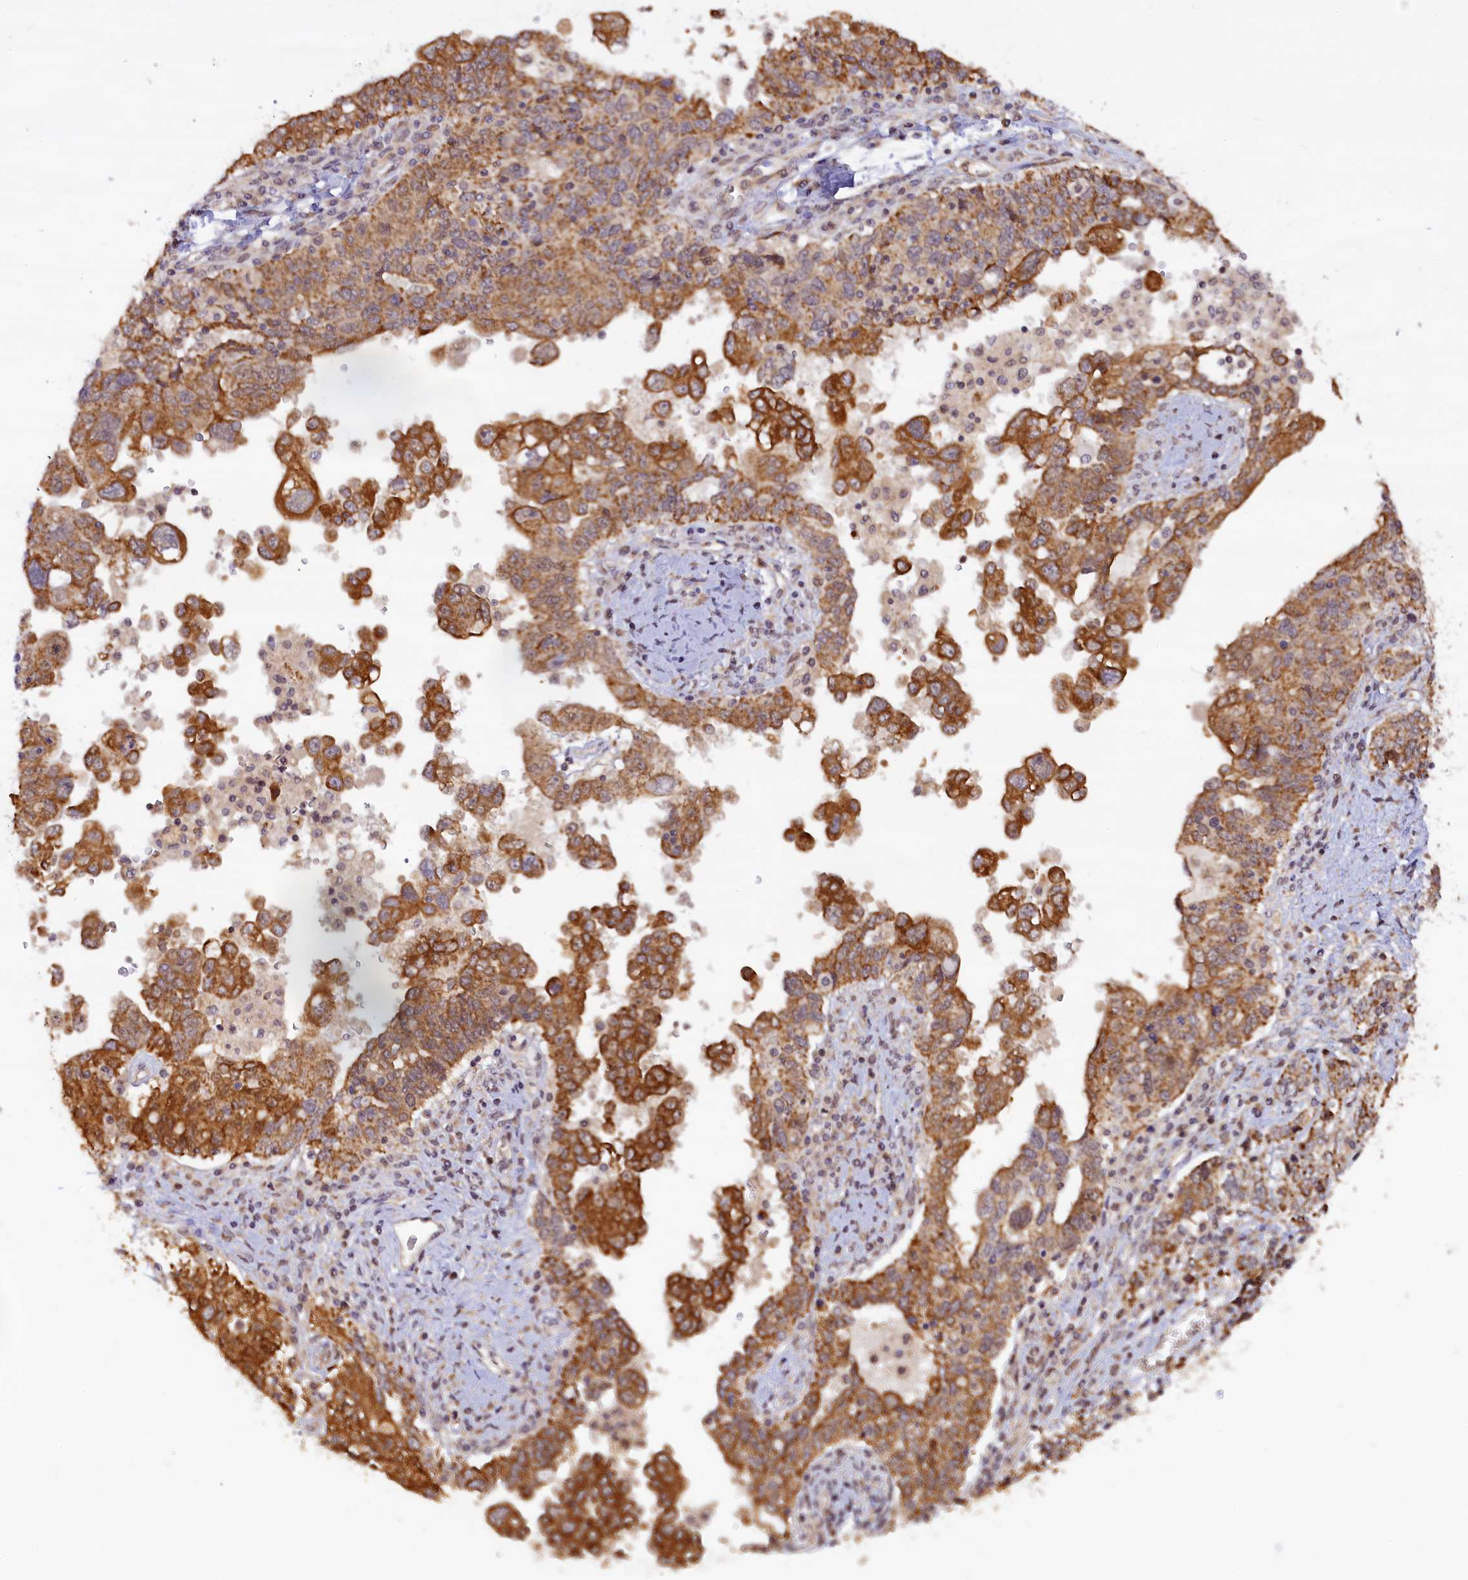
{"staining": {"intensity": "moderate", "quantity": ">75%", "location": "cytoplasmic/membranous"}, "tissue": "ovarian cancer", "cell_type": "Tumor cells", "image_type": "cancer", "snomed": [{"axis": "morphology", "description": "Carcinoma, endometroid"}, {"axis": "topography", "description": "Ovary"}], "caption": "This is an image of immunohistochemistry (IHC) staining of ovarian cancer, which shows moderate expression in the cytoplasmic/membranous of tumor cells.", "gene": "CARD8", "patient": {"sex": "female", "age": 62}}